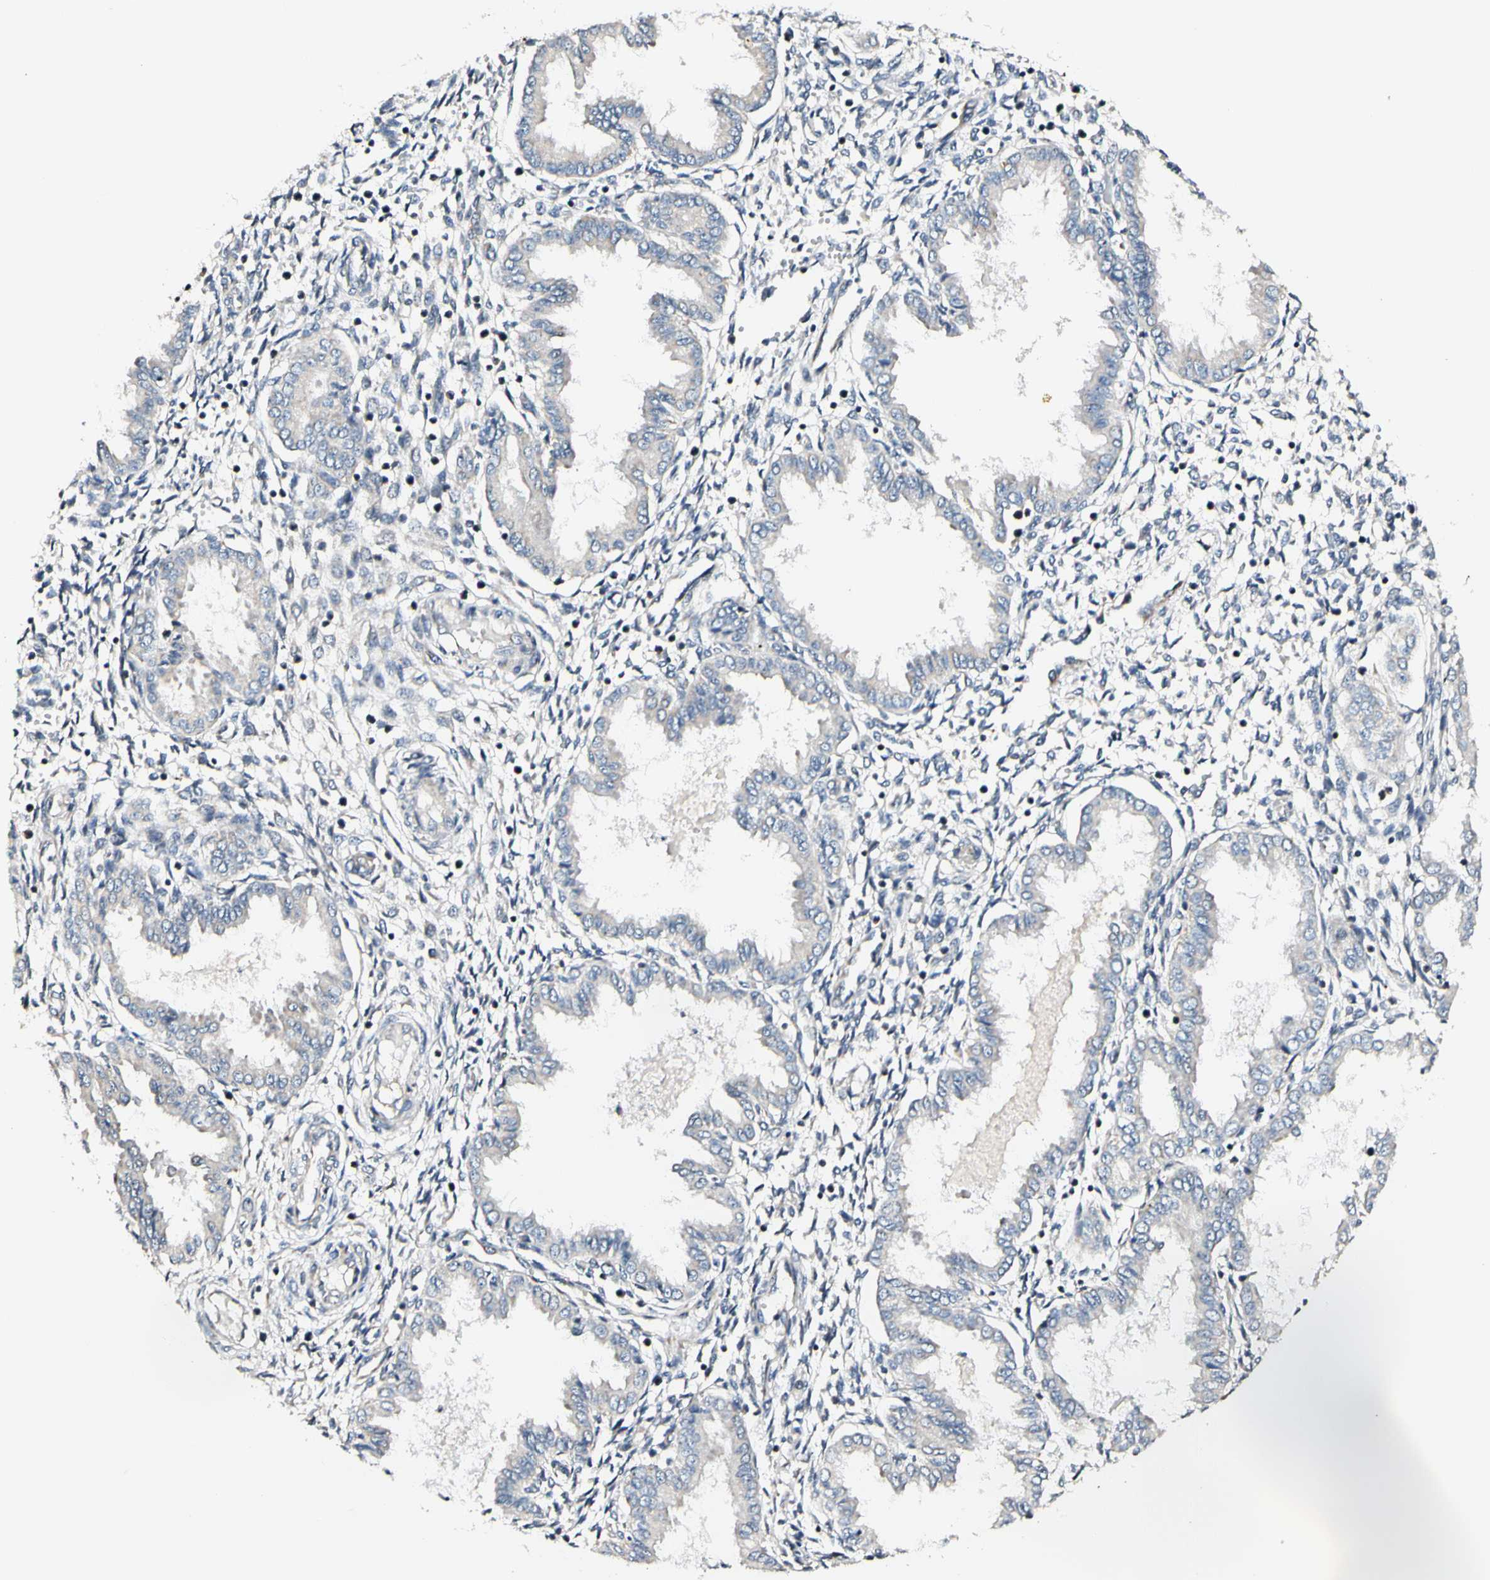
{"staining": {"intensity": "negative", "quantity": "none", "location": "none"}, "tissue": "endometrium", "cell_type": "Cells in endometrial stroma", "image_type": "normal", "snomed": [{"axis": "morphology", "description": "Normal tissue, NOS"}, {"axis": "topography", "description": "Endometrium"}], "caption": "A micrograph of endometrium stained for a protein shows no brown staining in cells in endometrial stroma. Brightfield microscopy of immunohistochemistry (IHC) stained with DAB (brown) and hematoxylin (blue), captured at high magnification.", "gene": "SOX30", "patient": {"sex": "female", "age": 33}}